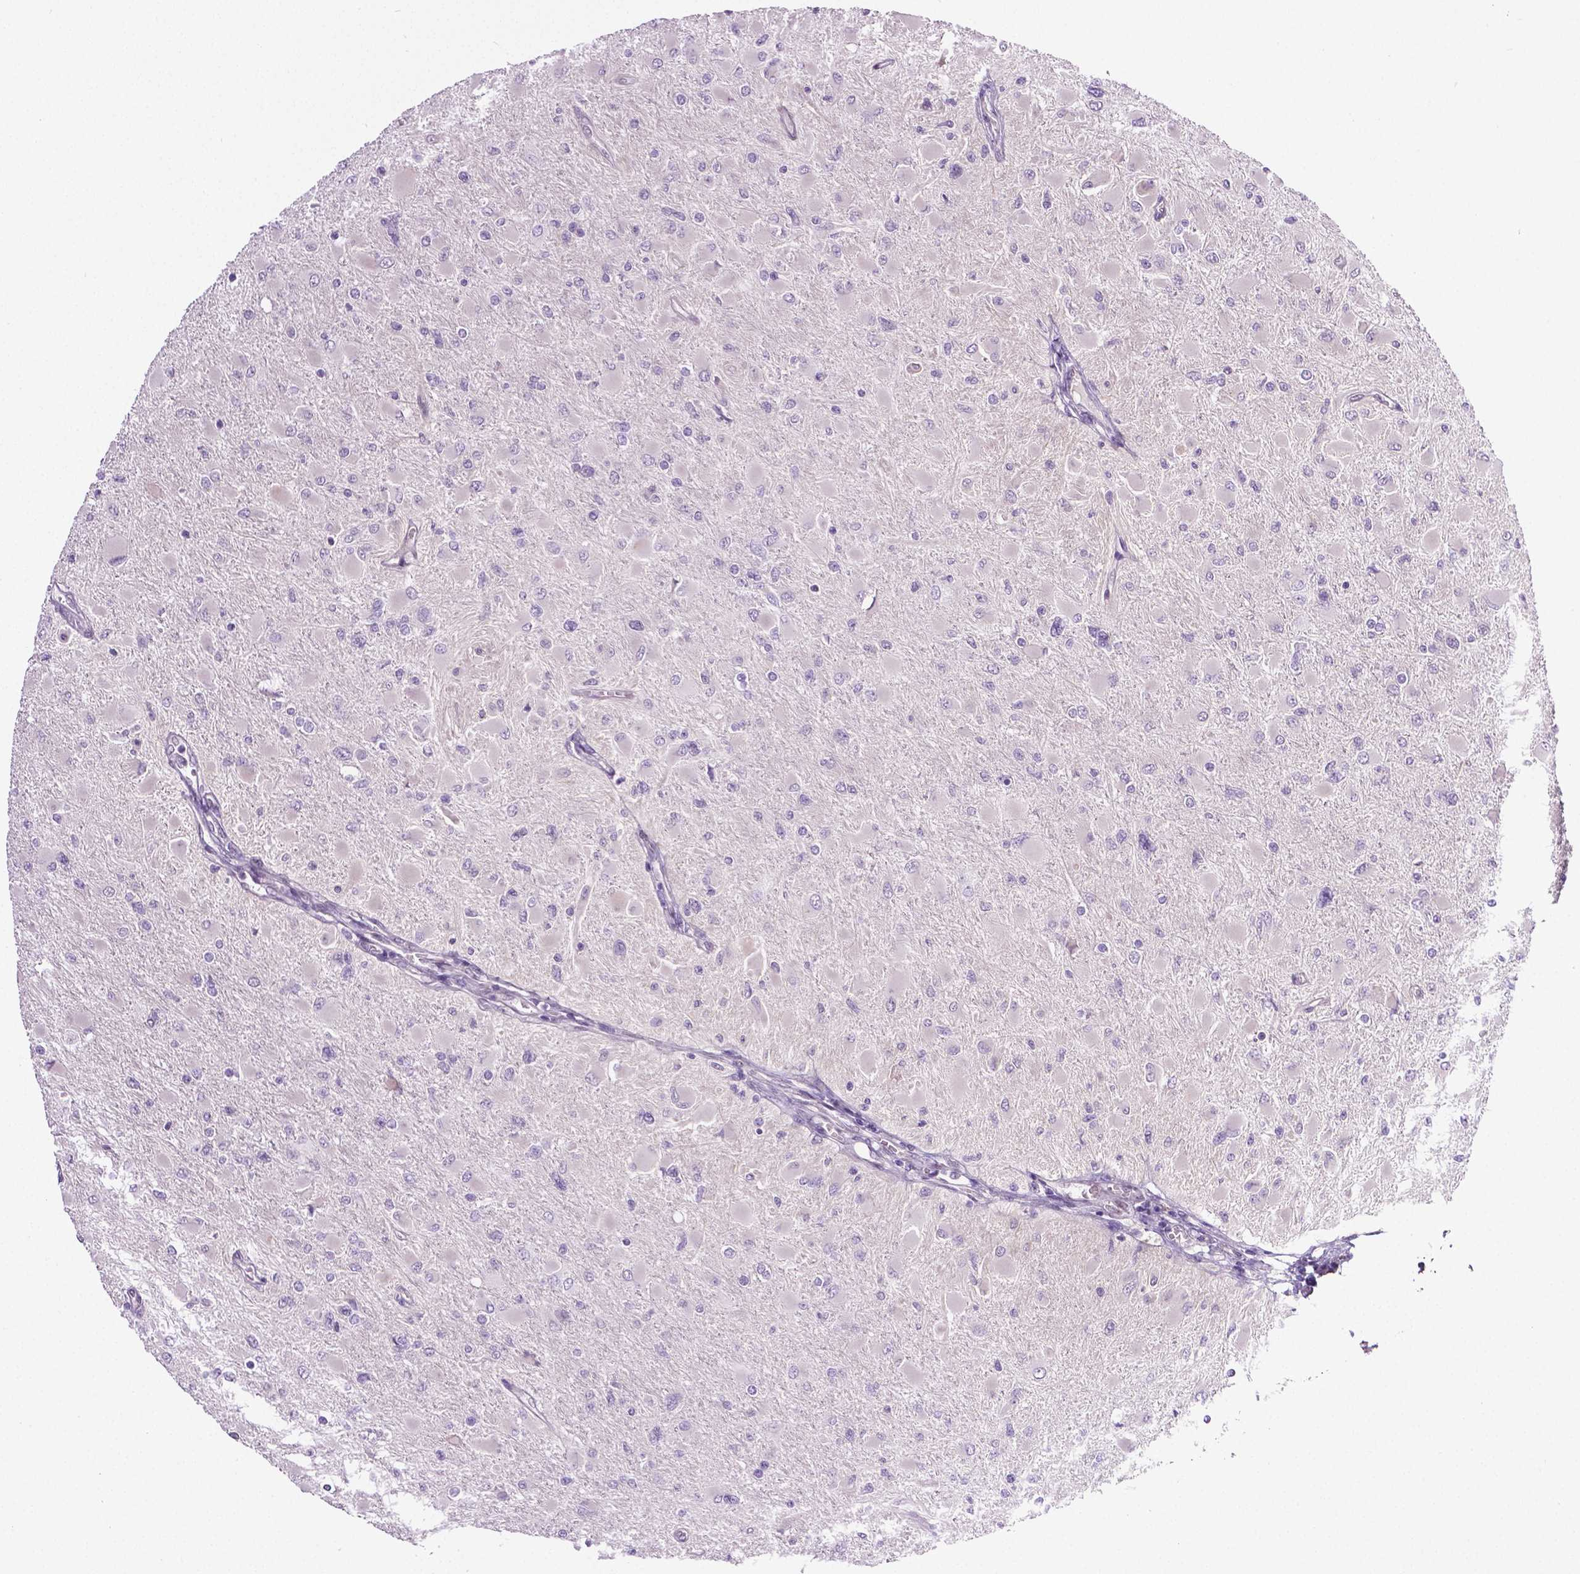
{"staining": {"intensity": "negative", "quantity": "none", "location": "none"}, "tissue": "glioma", "cell_type": "Tumor cells", "image_type": "cancer", "snomed": [{"axis": "morphology", "description": "Glioma, malignant, High grade"}, {"axis": "topography", "description": "Cerebral cortex"}], "caption": "Human malignant high-grade glioma stained for a protein using immunohistochemistry (IHC) exhibits no positivity in tumor cells.", "gene": "PTGER3", "patient": {"sex": "female", "age": 36}}